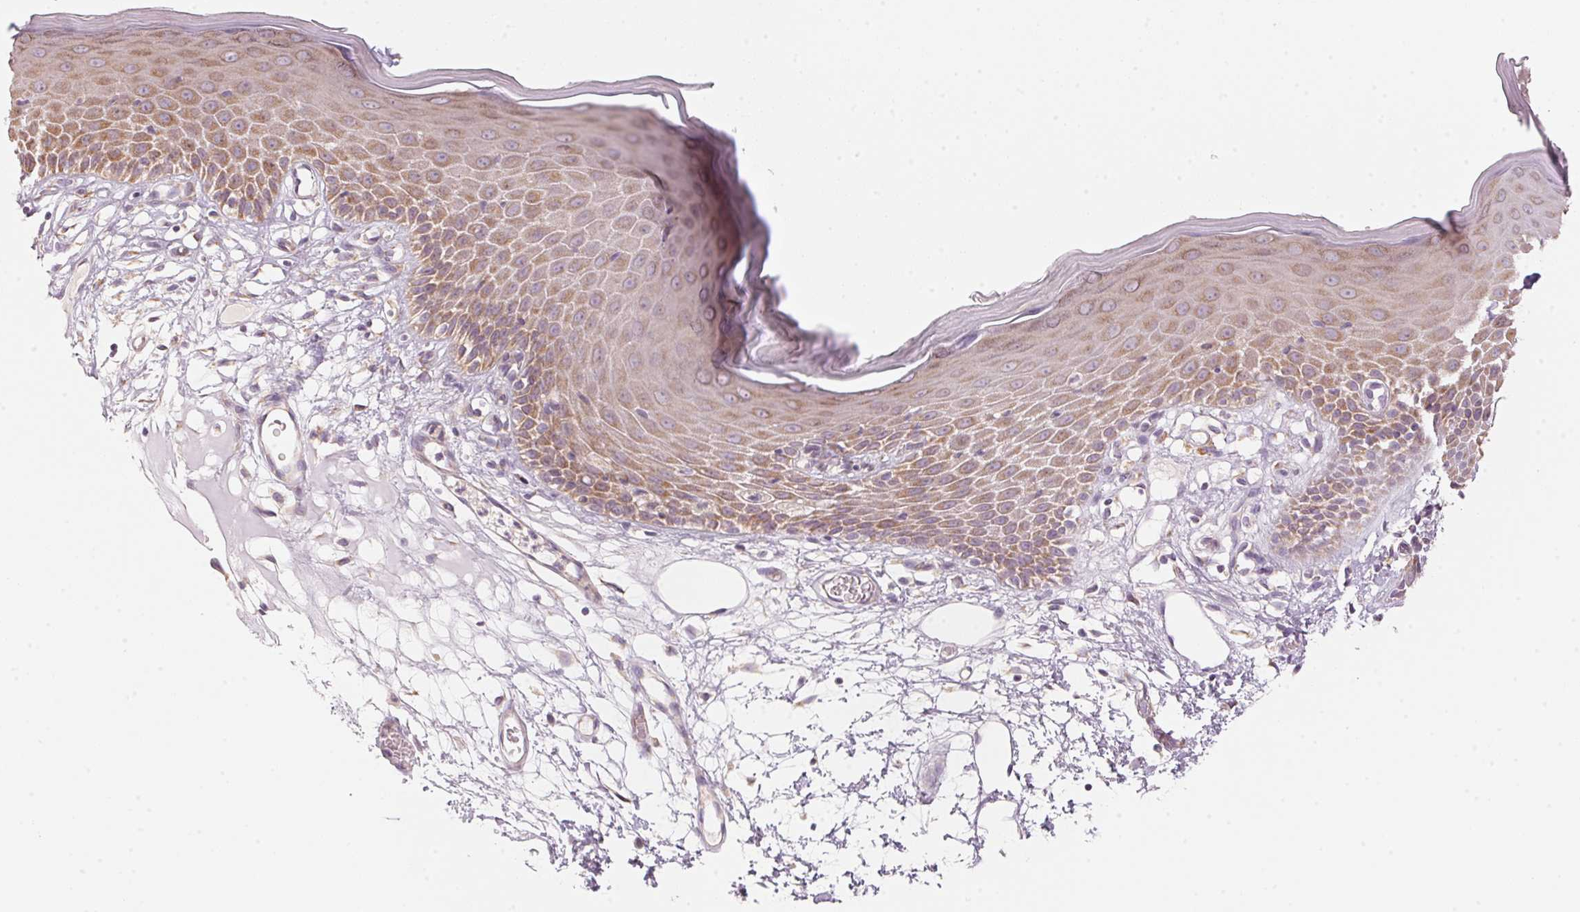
{"staining": {"intensity": "moderate", "quantity": "25%-75%", "location": "cytoplasmic/membranous"}, "tissue": "skin", "cell_type": "Epidermal cells", "image_type": "normal", "snomed": [{"axis": "morphology", "description": "Normal tissue, NOS"}, {"axis": "topography", "description": "Vulva"}], "caption": "Skin stained with immunohistochemistry (IHC) shows moderate cytoplasmic/membranous expression in approximately 25%-75% of epidermal cells. (DAB IHC with brightfield microscopy, high magnification).", "gene": "BLOC1S2", "patient": {"sex": "female", "age": 68}}